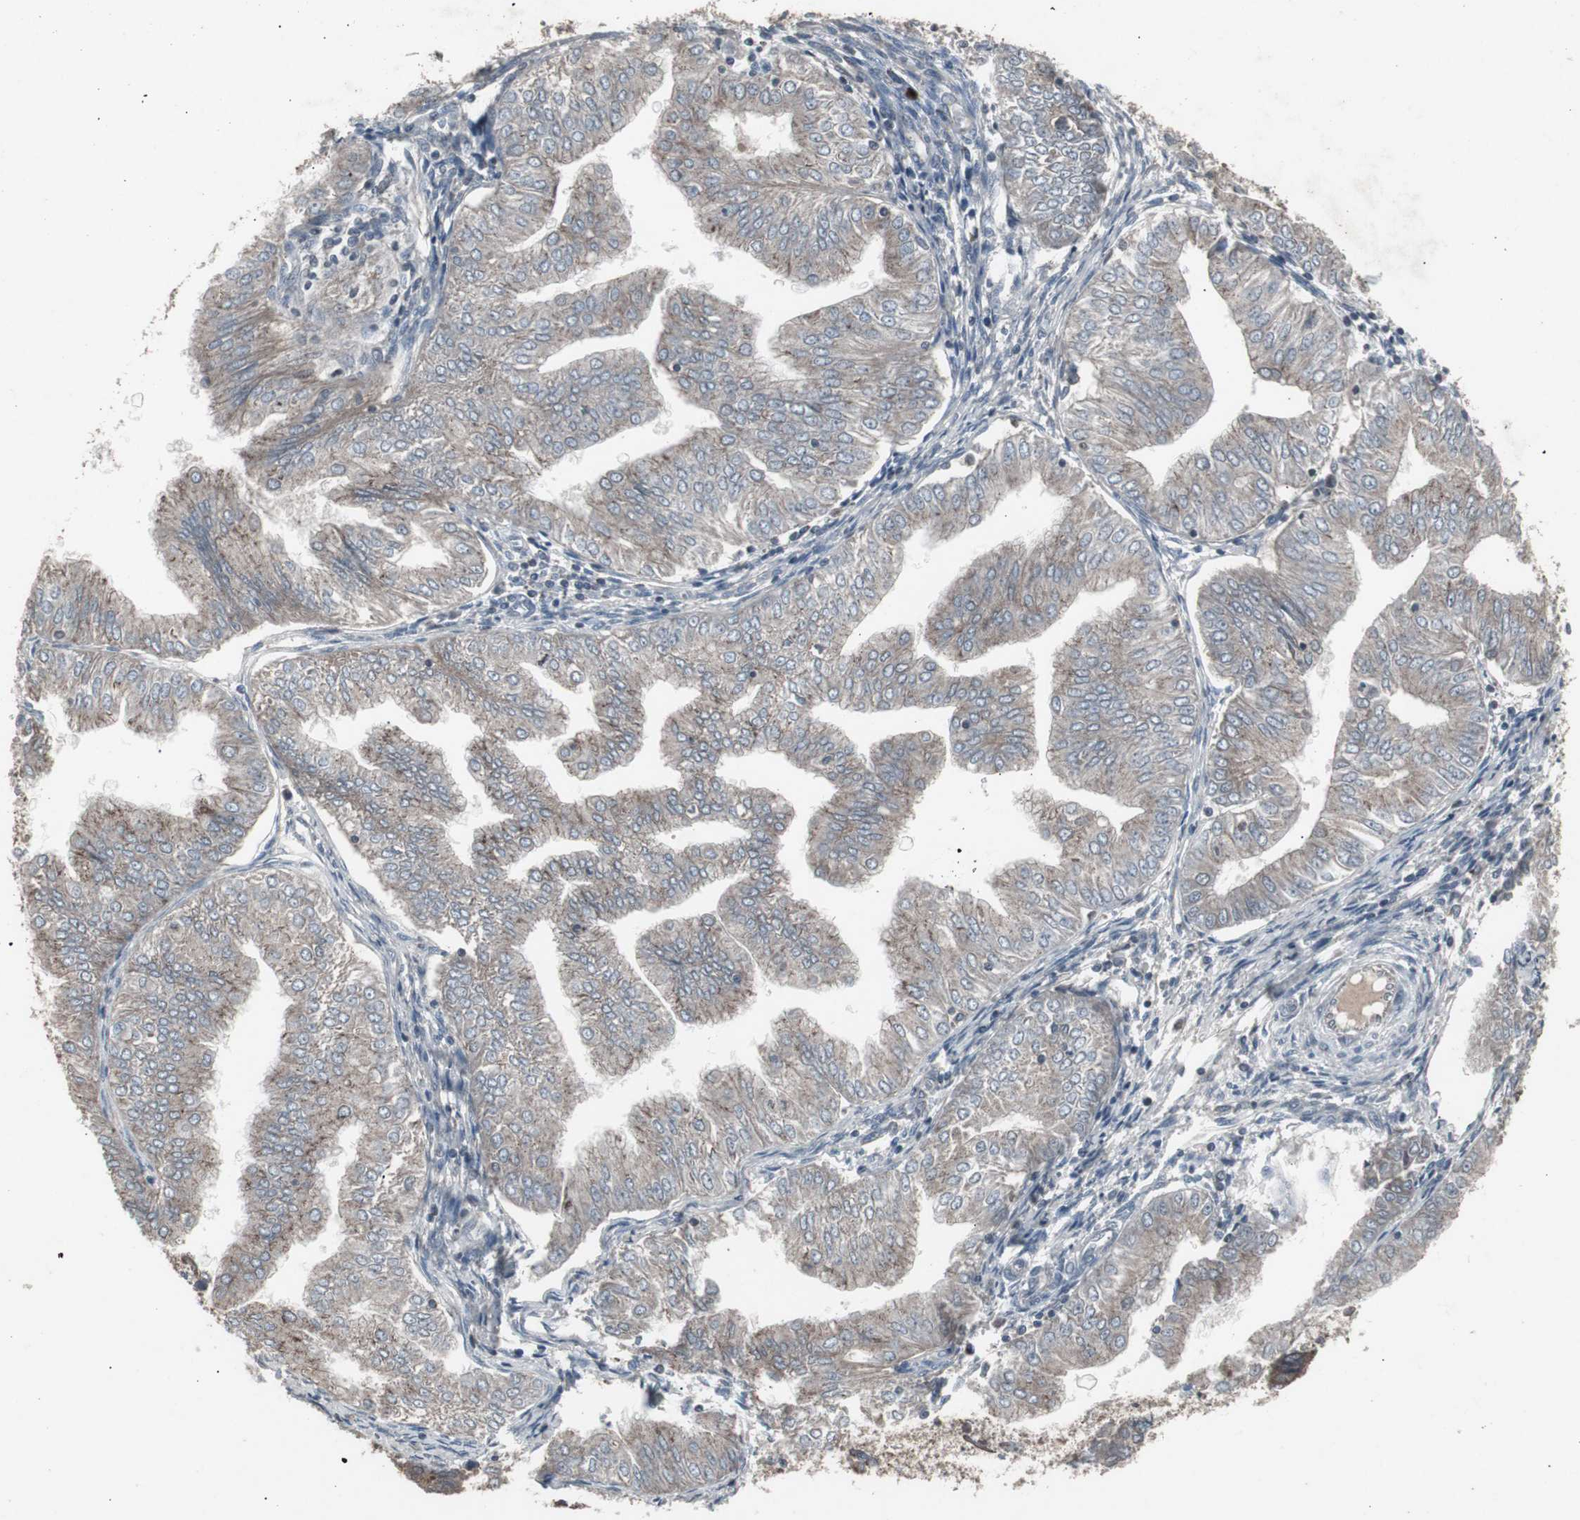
{"staining": {"intensity": "weak", "quantity": "25%-75%", "location": "cytoplasmic/membranous"}, "tissue": "endometrial cancer", "cell_type": "Tumor cells", "image_type": "cancer", "snomed": [{"axis": "morphology", "description": "Adenocarcinoma, NOS"}, {"axis": "topography", "description": "Endometrium"}], "caption": "This image reveals endometrial cancer (adenocarcinoma) stained with immunohistochemistry (IHC) to label a protein in brown. The cytoplasmic/membranous of tumor cells show weak positivity for the protein. Nuclei are counter-stained blue.", "gene": "SSTR2", "patient": {"sex": "female", "age": 53}}